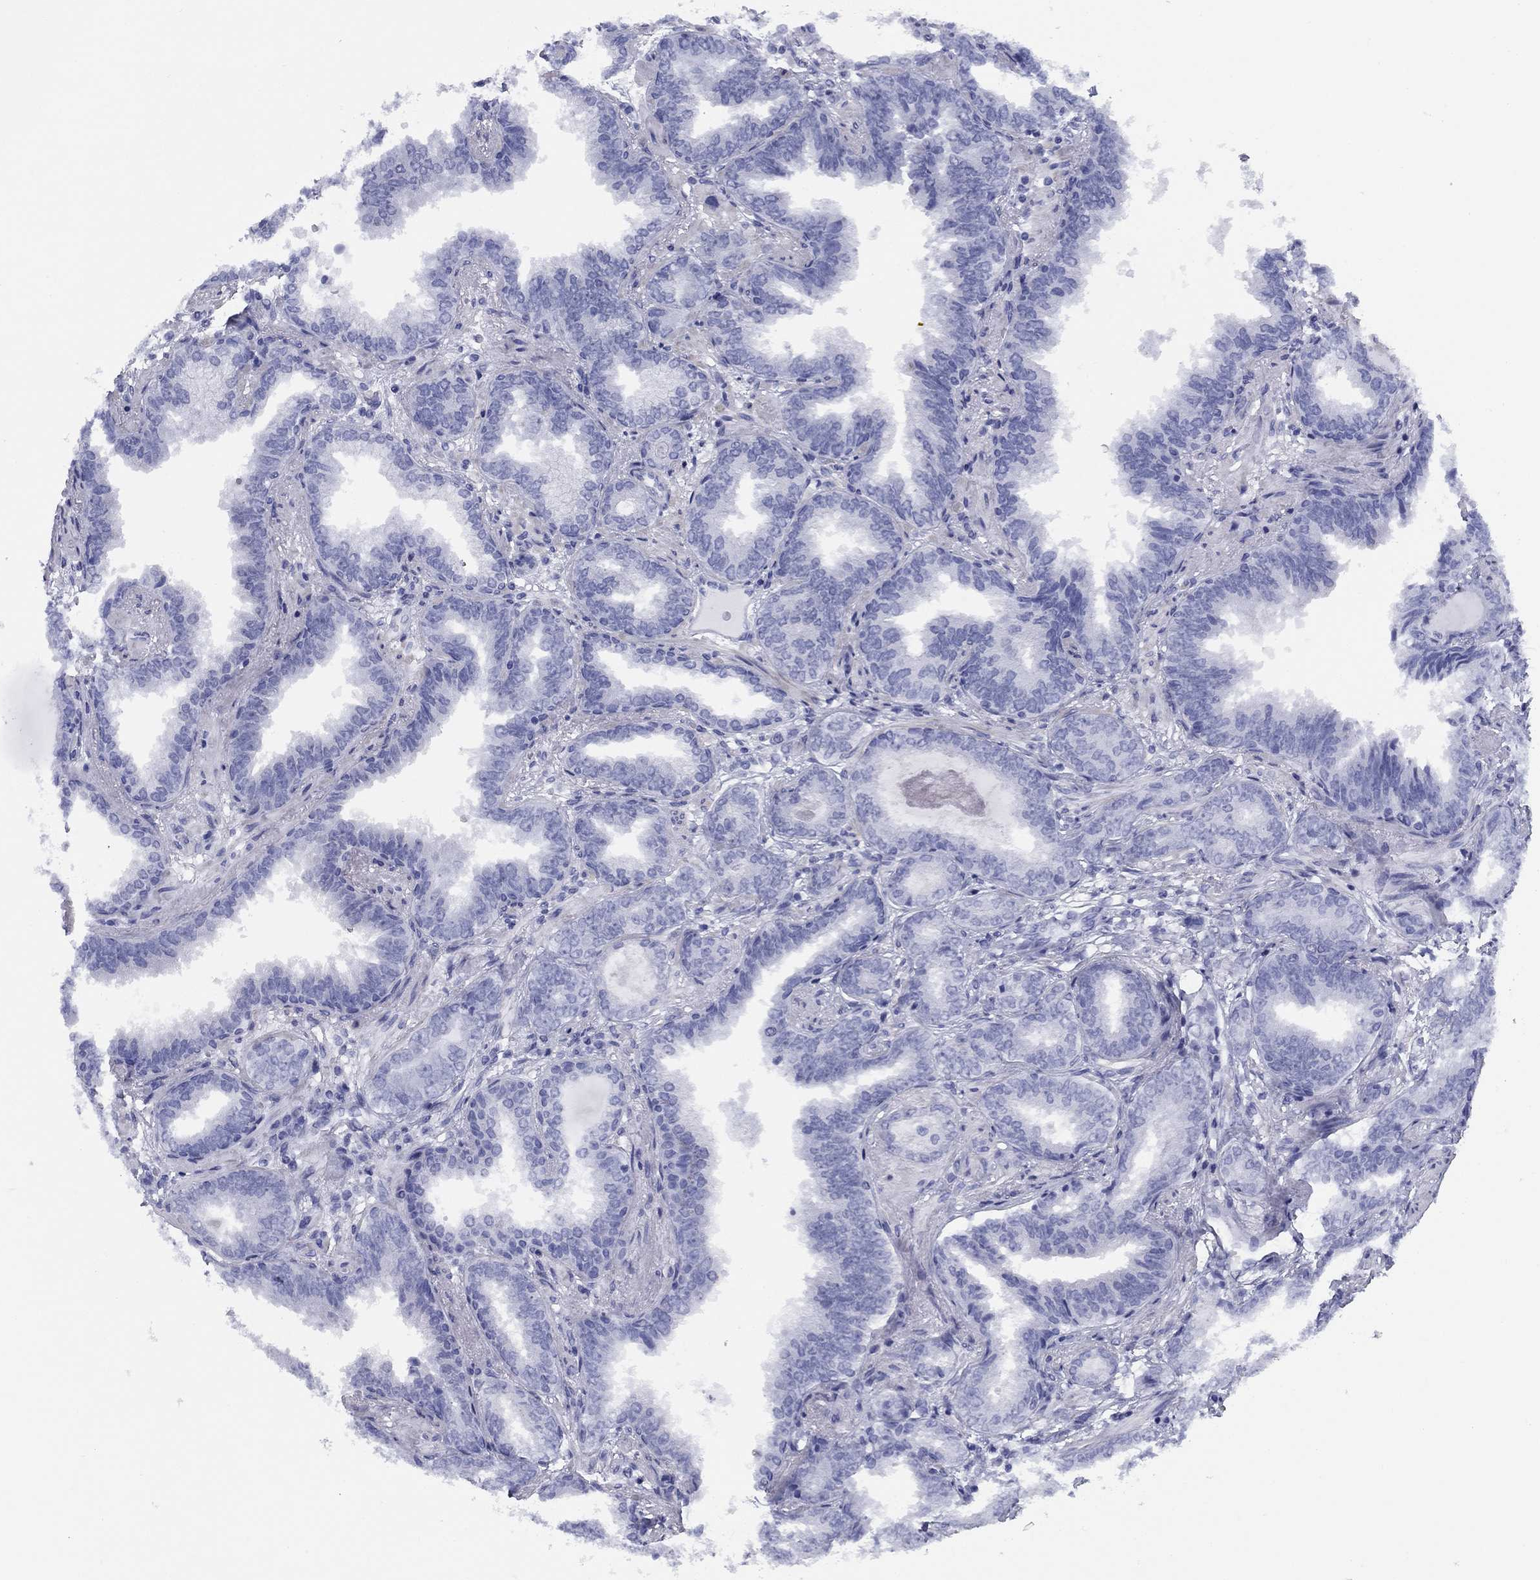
{"staining": {"intensity": "negative", "quantity": "none", "location": "none"}, "tissue": "prostate cancer", "cell_type": "Tumor cells", "image_type": "cancer", "snomed": [{"axis": "morphology", "description": "Adenocarcinoma, Low grade"}, {"axis": "topography", "description": "Prostate"}], "caption": "Immunohistochemistry of prostate adenocarcinoma (low-grade) displays no staining in tumor cells.", "gene": "TIGD4", "patient": {"sex": "male", "age": 68}}